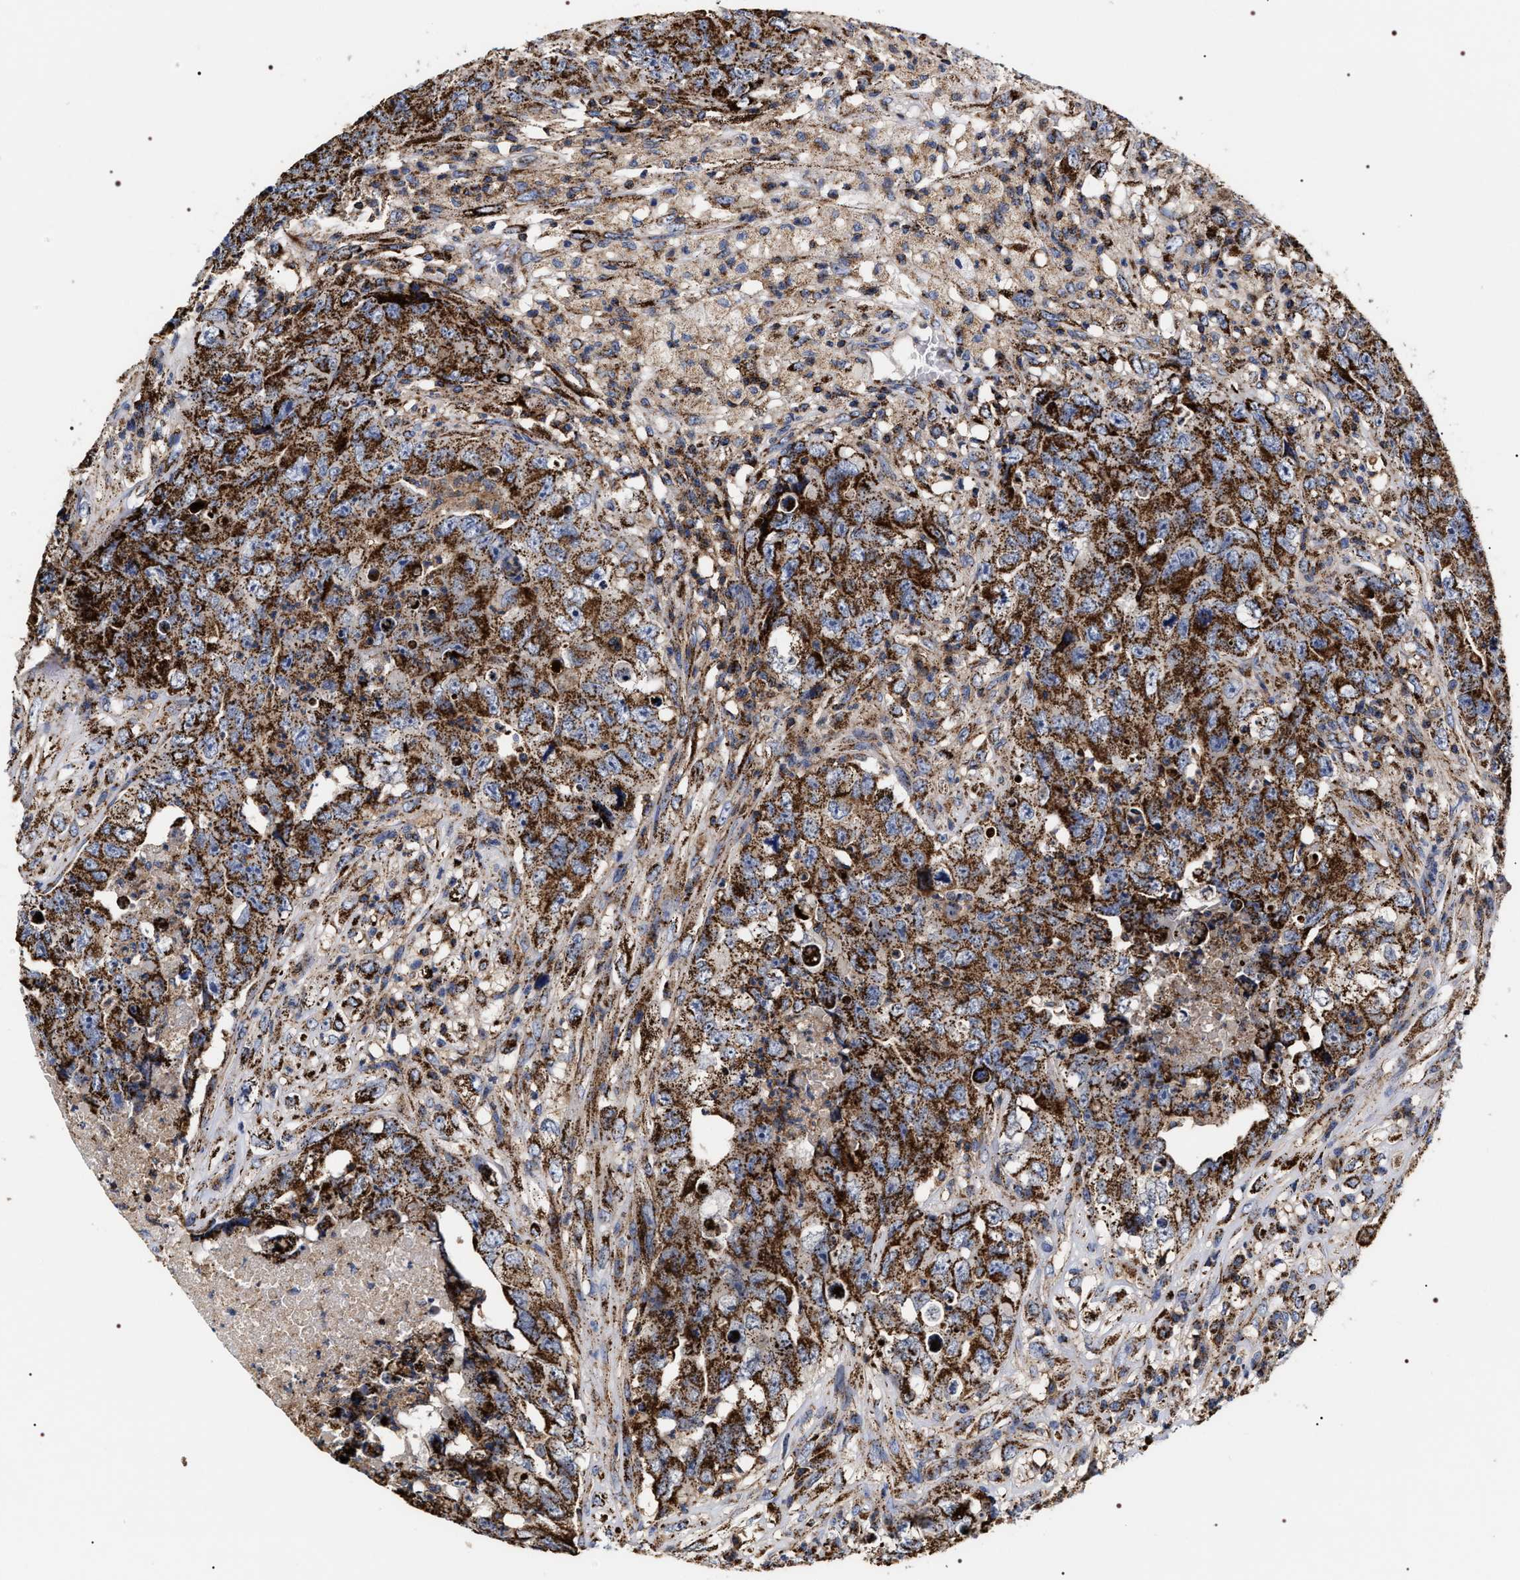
{"staining": {"intensity": "strong", "quantity": ">75%", "location": "cytoplasmic/membranous"}, "tissue": "testis cancer", "cell_type": "Tumor cells", "image_type": "cancer", "snomed": [{"axis": "morphology", "description": "Carcinoma, Embryonal, NOS"}, {"axis": "topography", "description": "Testis"}], "caption": "High-magnification brightfield microscopy of testis cancer stained with DAB (3,3'-diaminobenzidine) (brown) and counterstained with hematoxylin (blue). tumor cells exhibit strong cytoplasmic/membranous positivity is seen in approximately>75% of cells.", "gene": "COG5", "patient": {"sex": "male", "age": 32}}